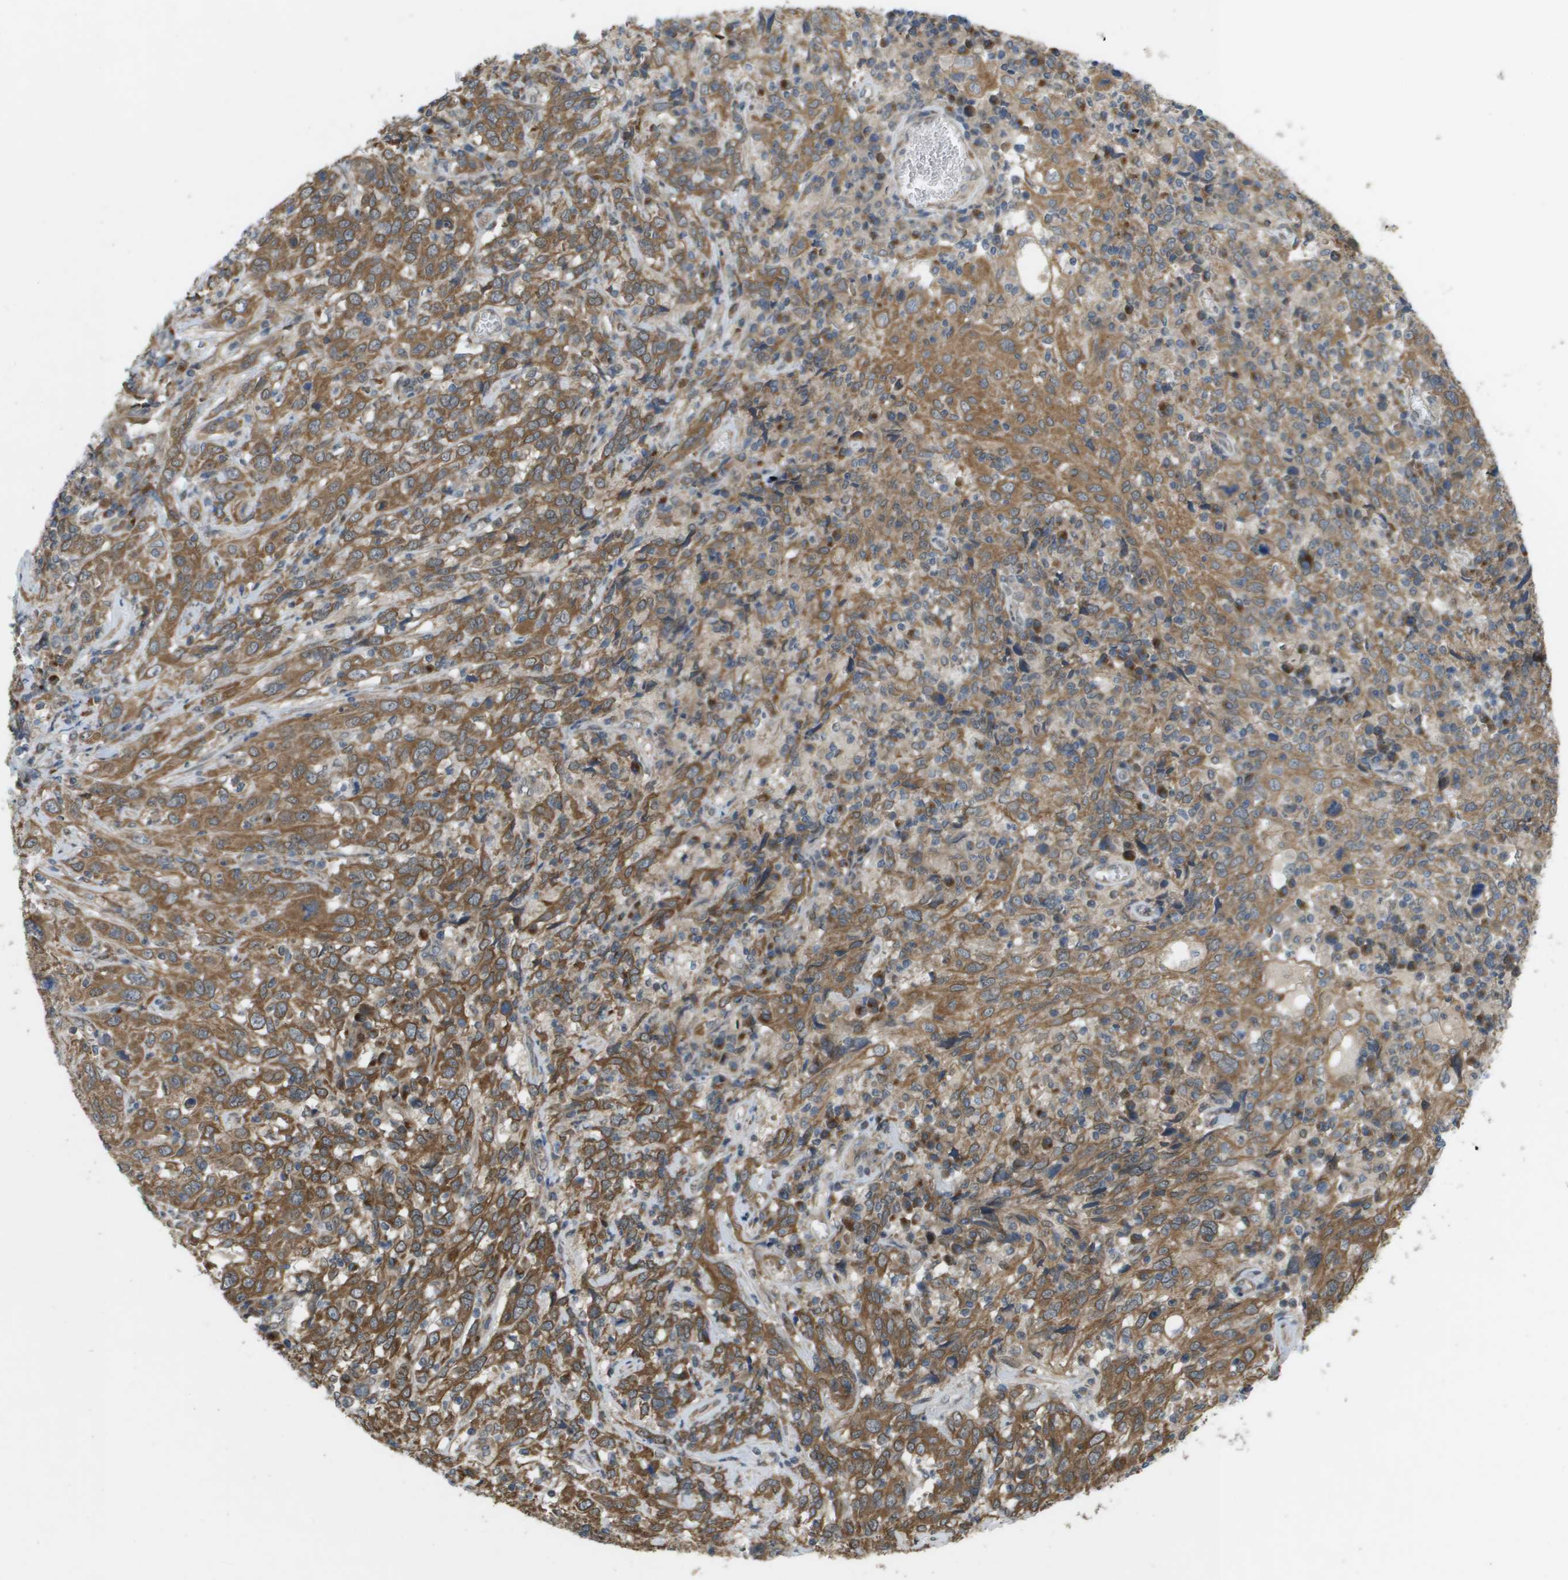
{"staining": {"intensity": "moderate", "quantity": ">75%", "location": "cytoplasmic/membranous"}, "tissue": "cervical cancer", "cell_type": "Tumor cells", "image_type": "cancer", "snomed": [{"axis": "morphology", "description": "Squamous cell carcinoma, NOS"}, {"axis": "topography", "description": "Cervix"}], "caption": "Immunohistochemical staining of human cervical cancer shows medium levels of moderate cytoplasmic/membranous protein expression in approximately >75% of tumor cells.", "gene": "IFNLR1", "patient": {"sex": "female", "age": 46}}